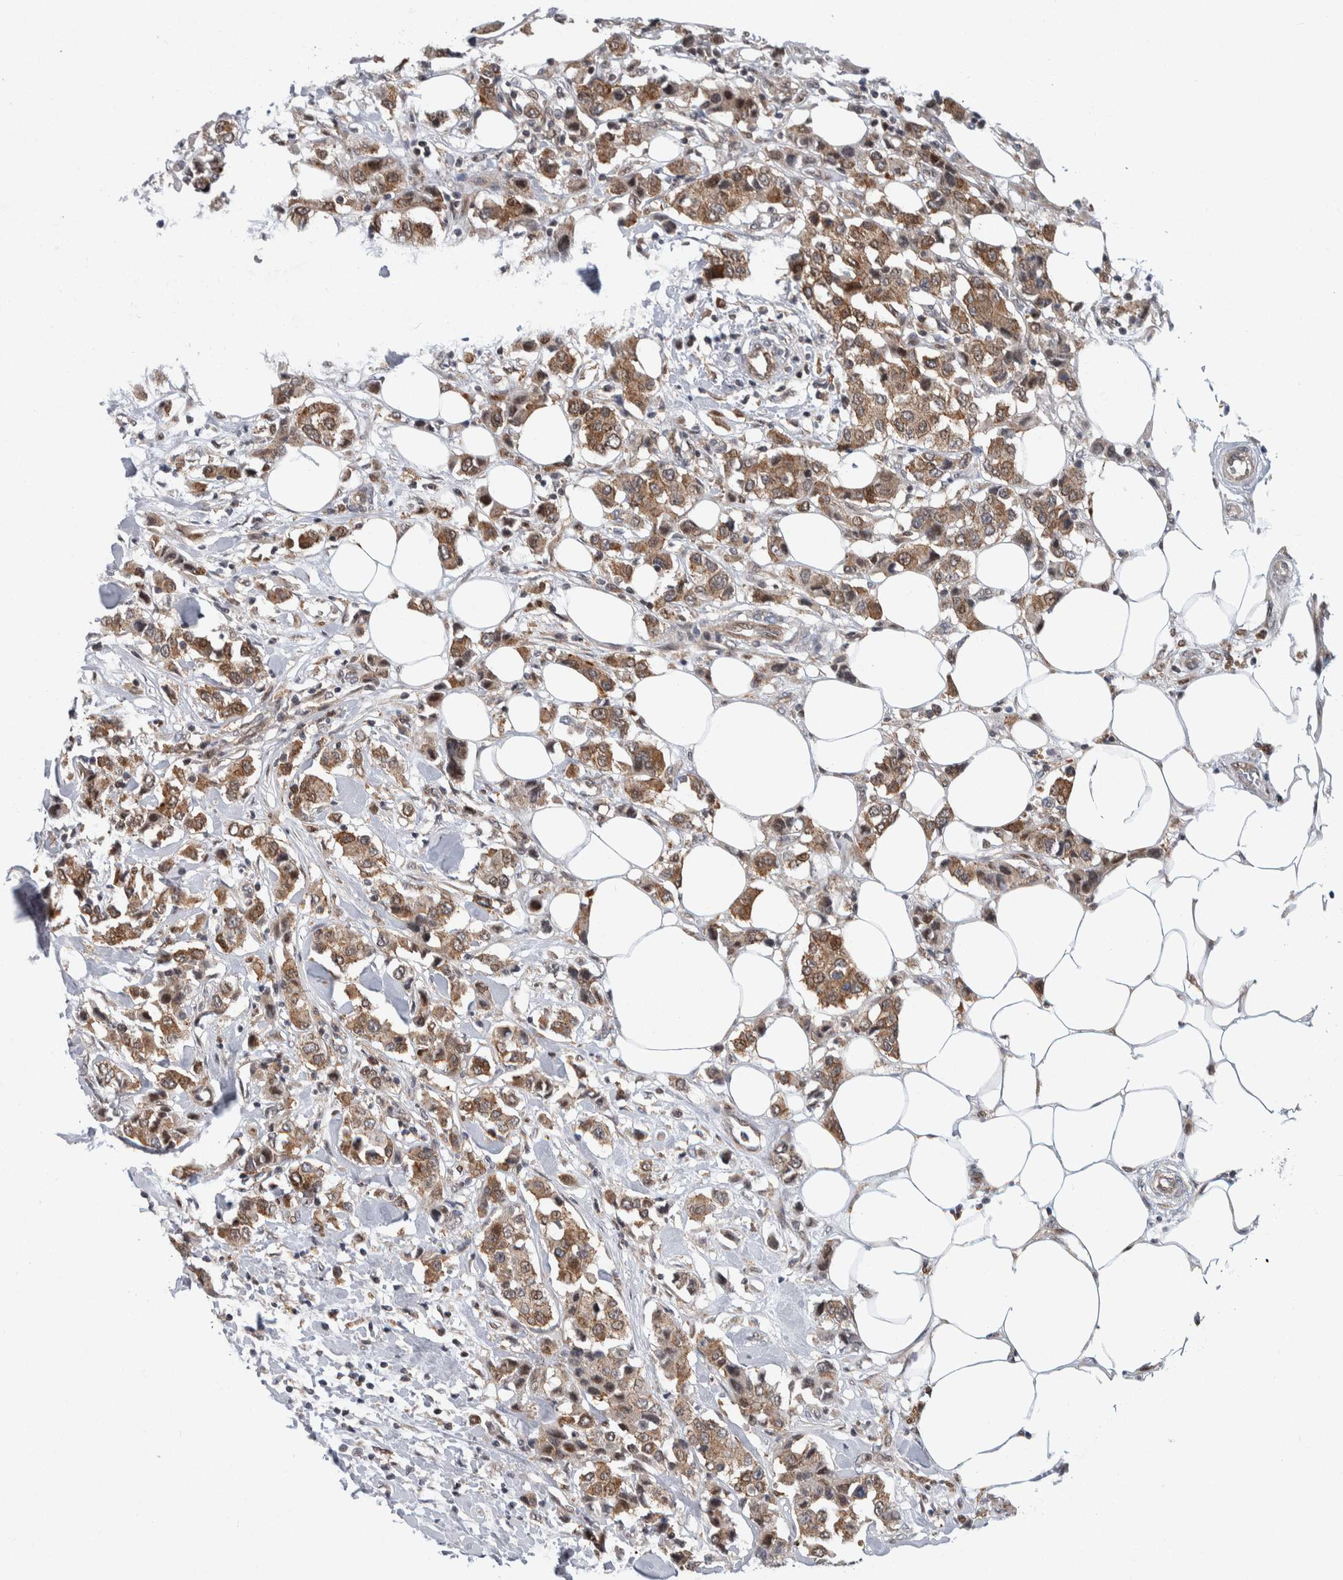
{"staining": {"intensity": "moderate", "quantity": ">75%", "location": "cytoplasmic/membranous"}, "tissue": "breast cancer", "cell_type": "Tumor cells", "image_type": "cancer", "snomed": [{"axis": "morphology", "description": "Normal tissue, NOS"}, {"axis": "morphology", "description": "Duct carcinoma"}, {"axis": "topography", "description": "Breast"}], "caption": "Tumor cells display medium levels of moderate cytoplasmic/membranous expression in approximately >75% of cells in human breast cancer.", "gene": "PTPA", "patient": {"sex": "female", "age": 50}}